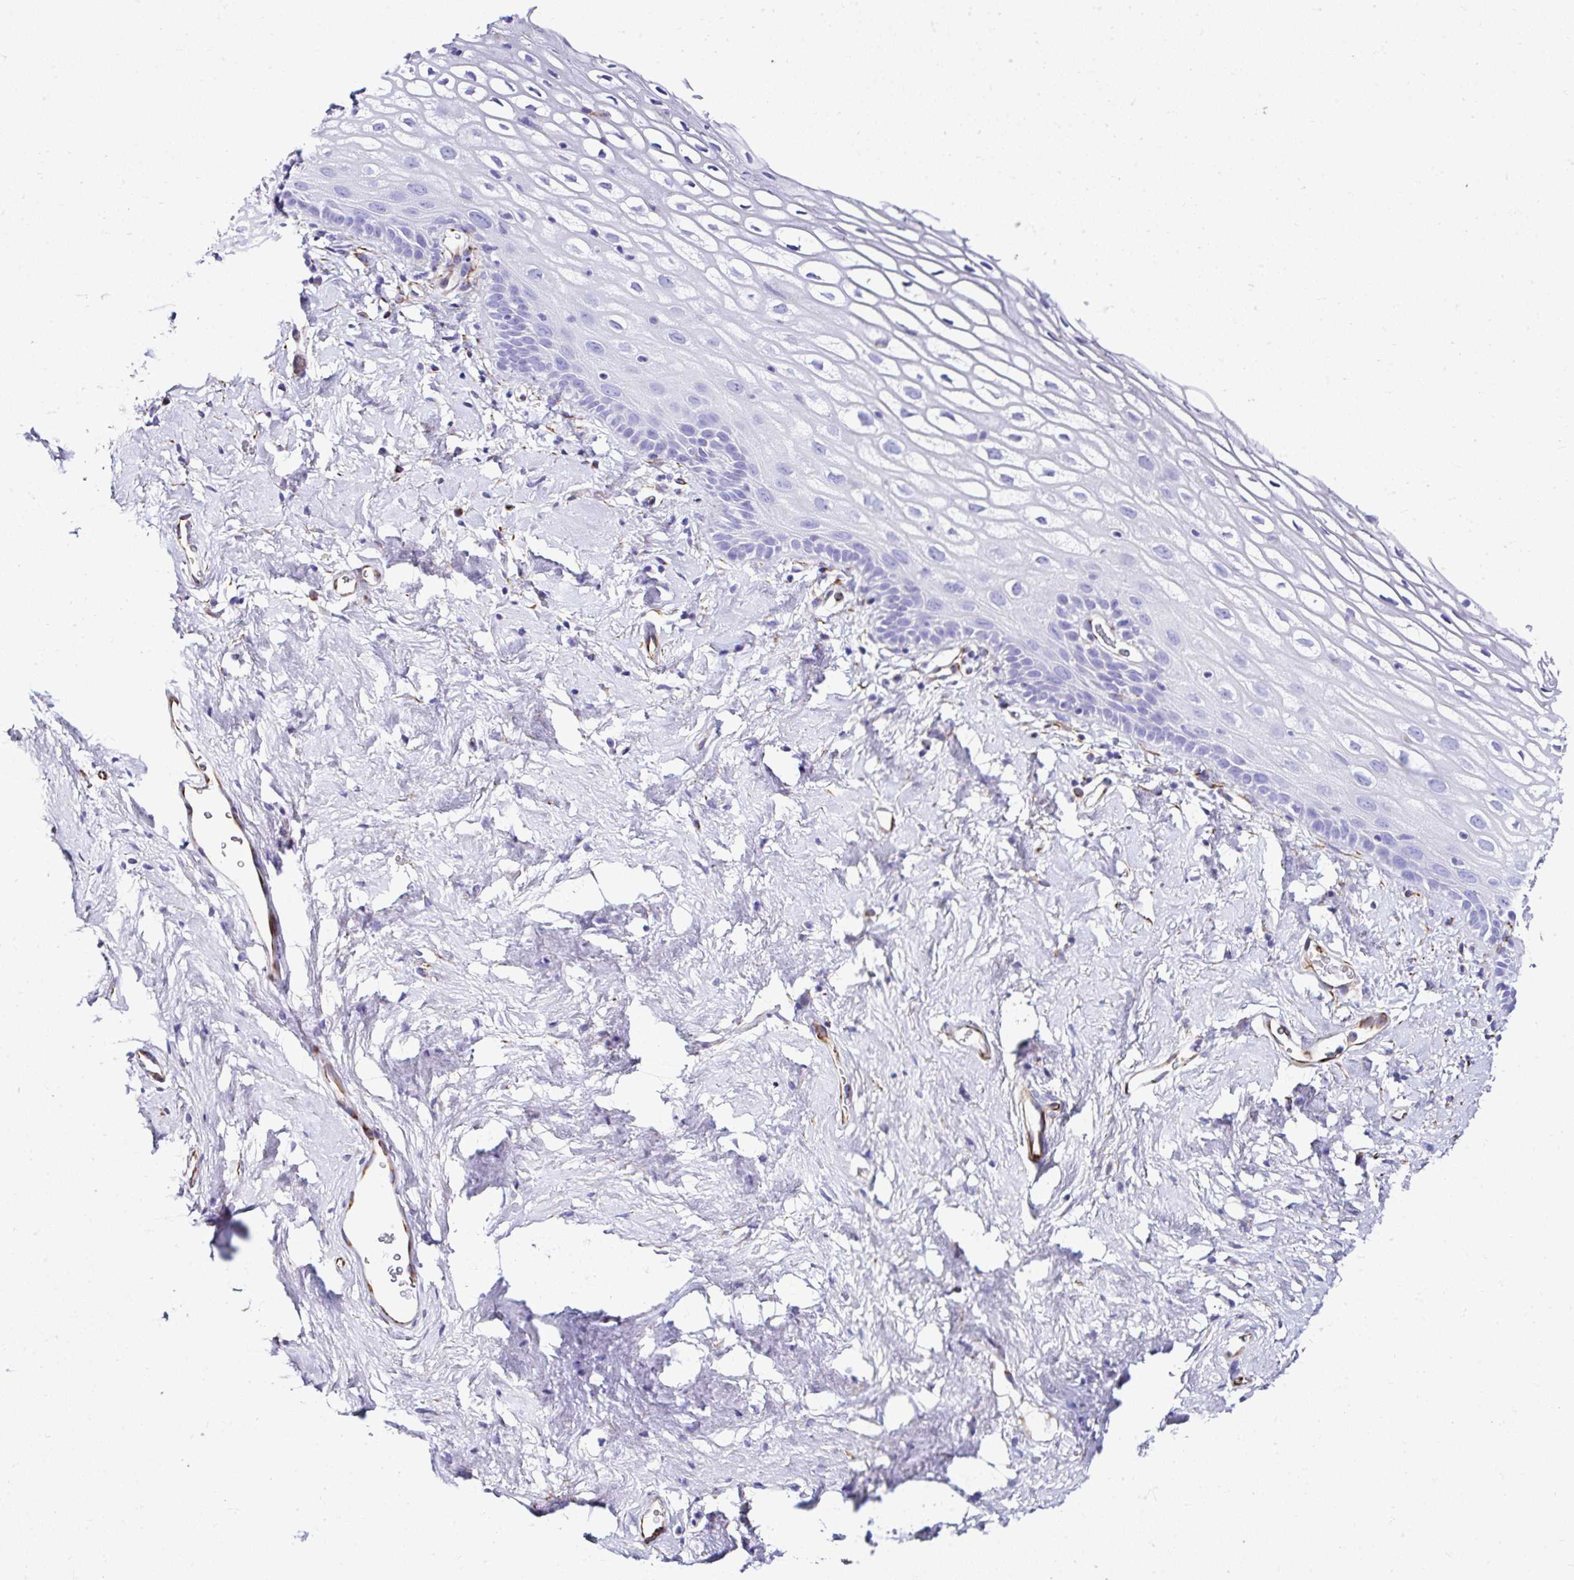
{"staining": {"intensity": "negative", "quantity": "none", "location": "none"}, "tissue": "vagina", "cell_type": "Squamous epithelial cells", "image_type": "normal", "snomed": [{"axis": "morphology", "description": "Normal tissue, NOS"}, {"axis": "morphology", "description": "Adenocarcinoma, NOS"}, {"axis": "topography", "description": "Rectum"}, {"axis": "topography", "description": "Vagina"}, {"axis": "topography", "description": "Peripheral nerve tissue"}], "caption": "Benign vagina was stained to show a protein in brown. There is no significant expression in squamous epithelial cells. (Immunohistochemistry, brightfield microscopy, high magnification).", "gene": "DEPDC5", "patient": {"sex": "female", "age": 71}}